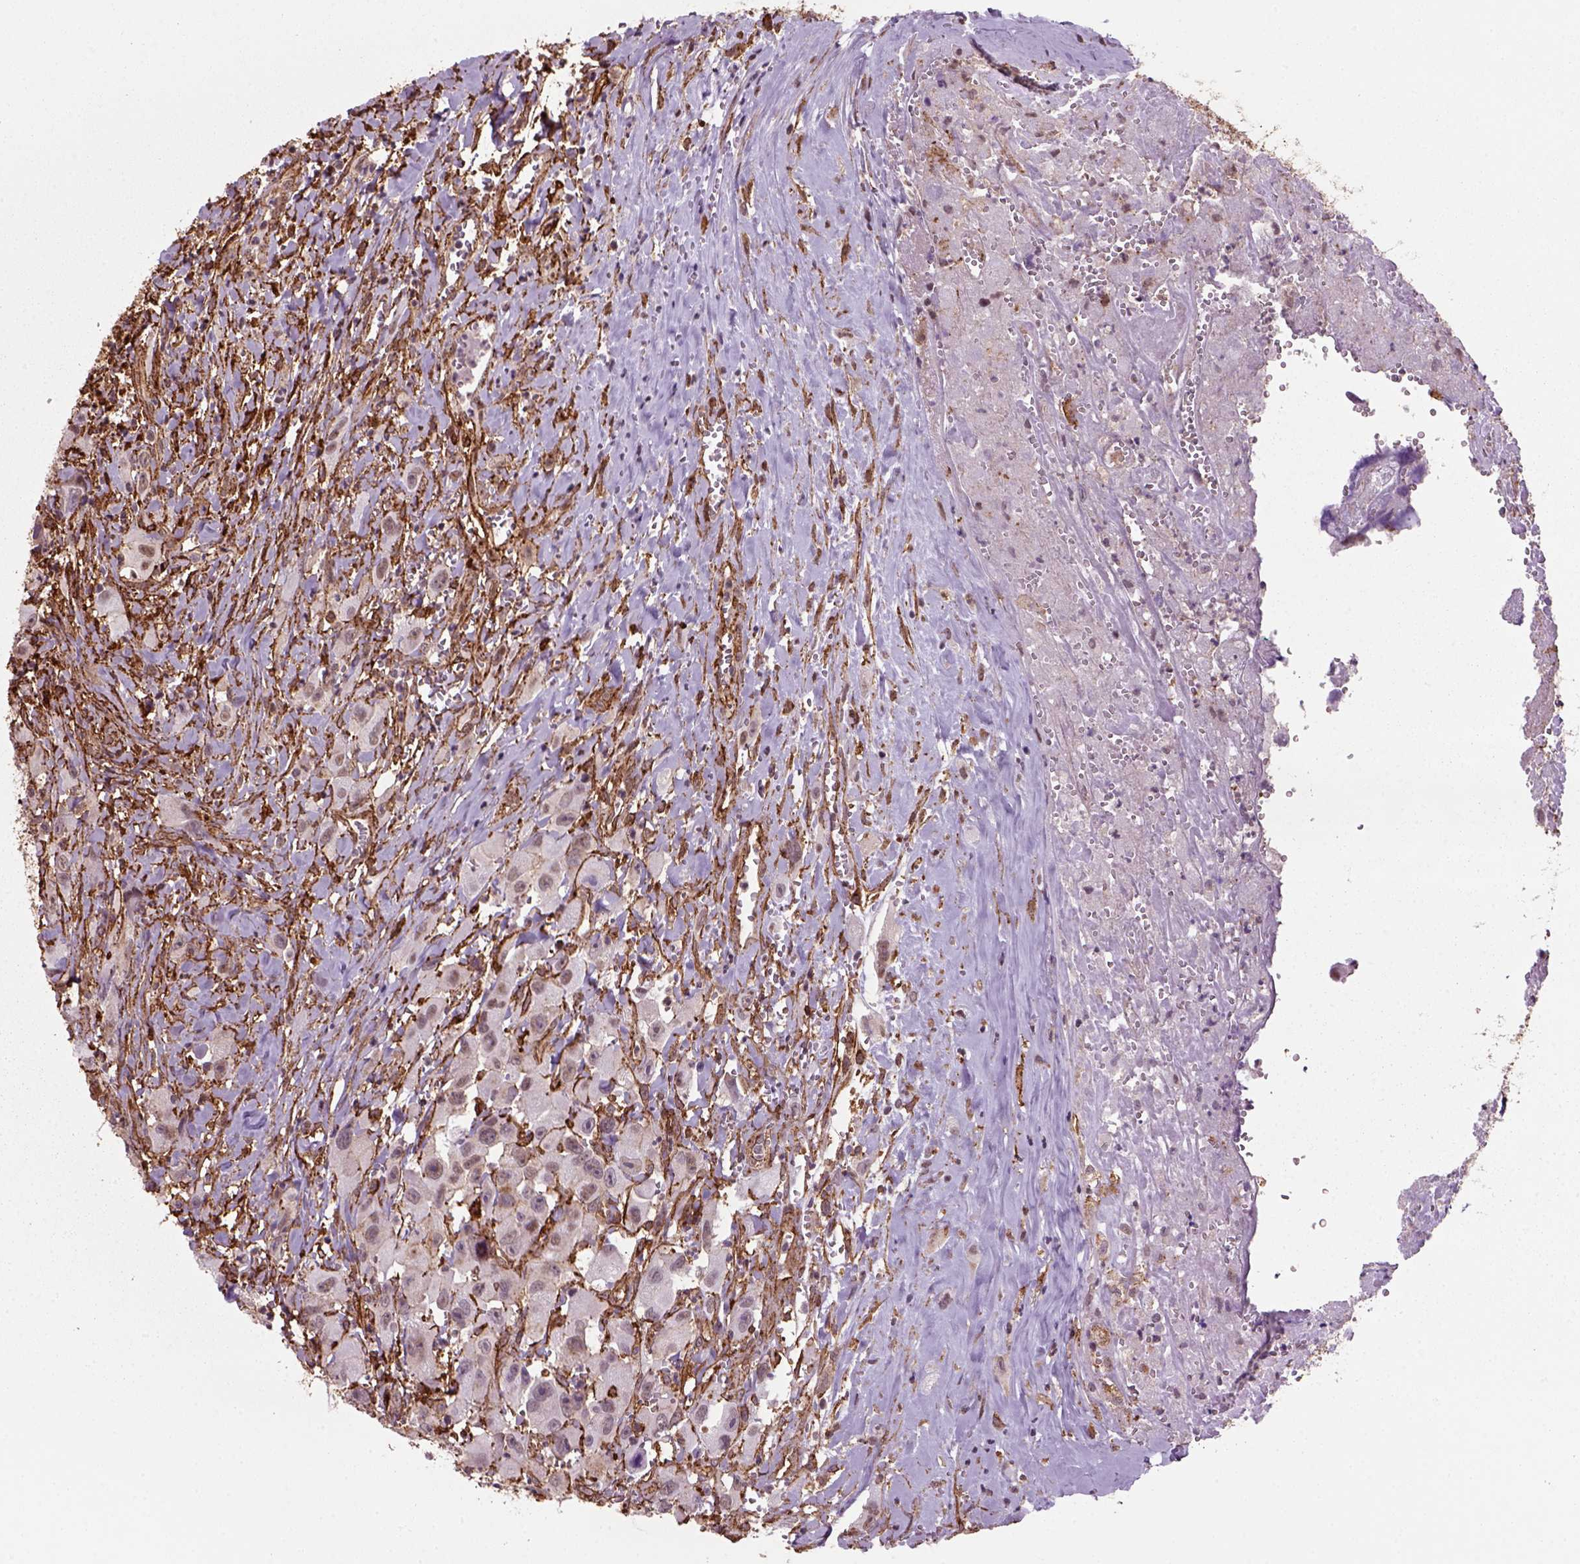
{"staining": {"intensity": "weak", "quantity": "<25%", "location": "cytoplasmic/membranous,nuclear"}, "tissue": "head and neck cancer", "cell_type": "Tumor cells", "image_type": "cancer", "snomed": [{"axis": "morphology", "description": "Squamous cell carcinoma, NOS"}, {"axis": "morphology", "description": "Squamous cell carcinoma, metastatic, NOS"}, {"axis": "topography", "description": "Oral tissue"}, {"axis": "topography", "description": "Head-Neck"}], "caption": "Immunohistochemical staining of human head and neck cancer reveals no significant staining in tumor cells.", "gene": "MARCKS", "patient": {"sex": "female", "age": 85}}